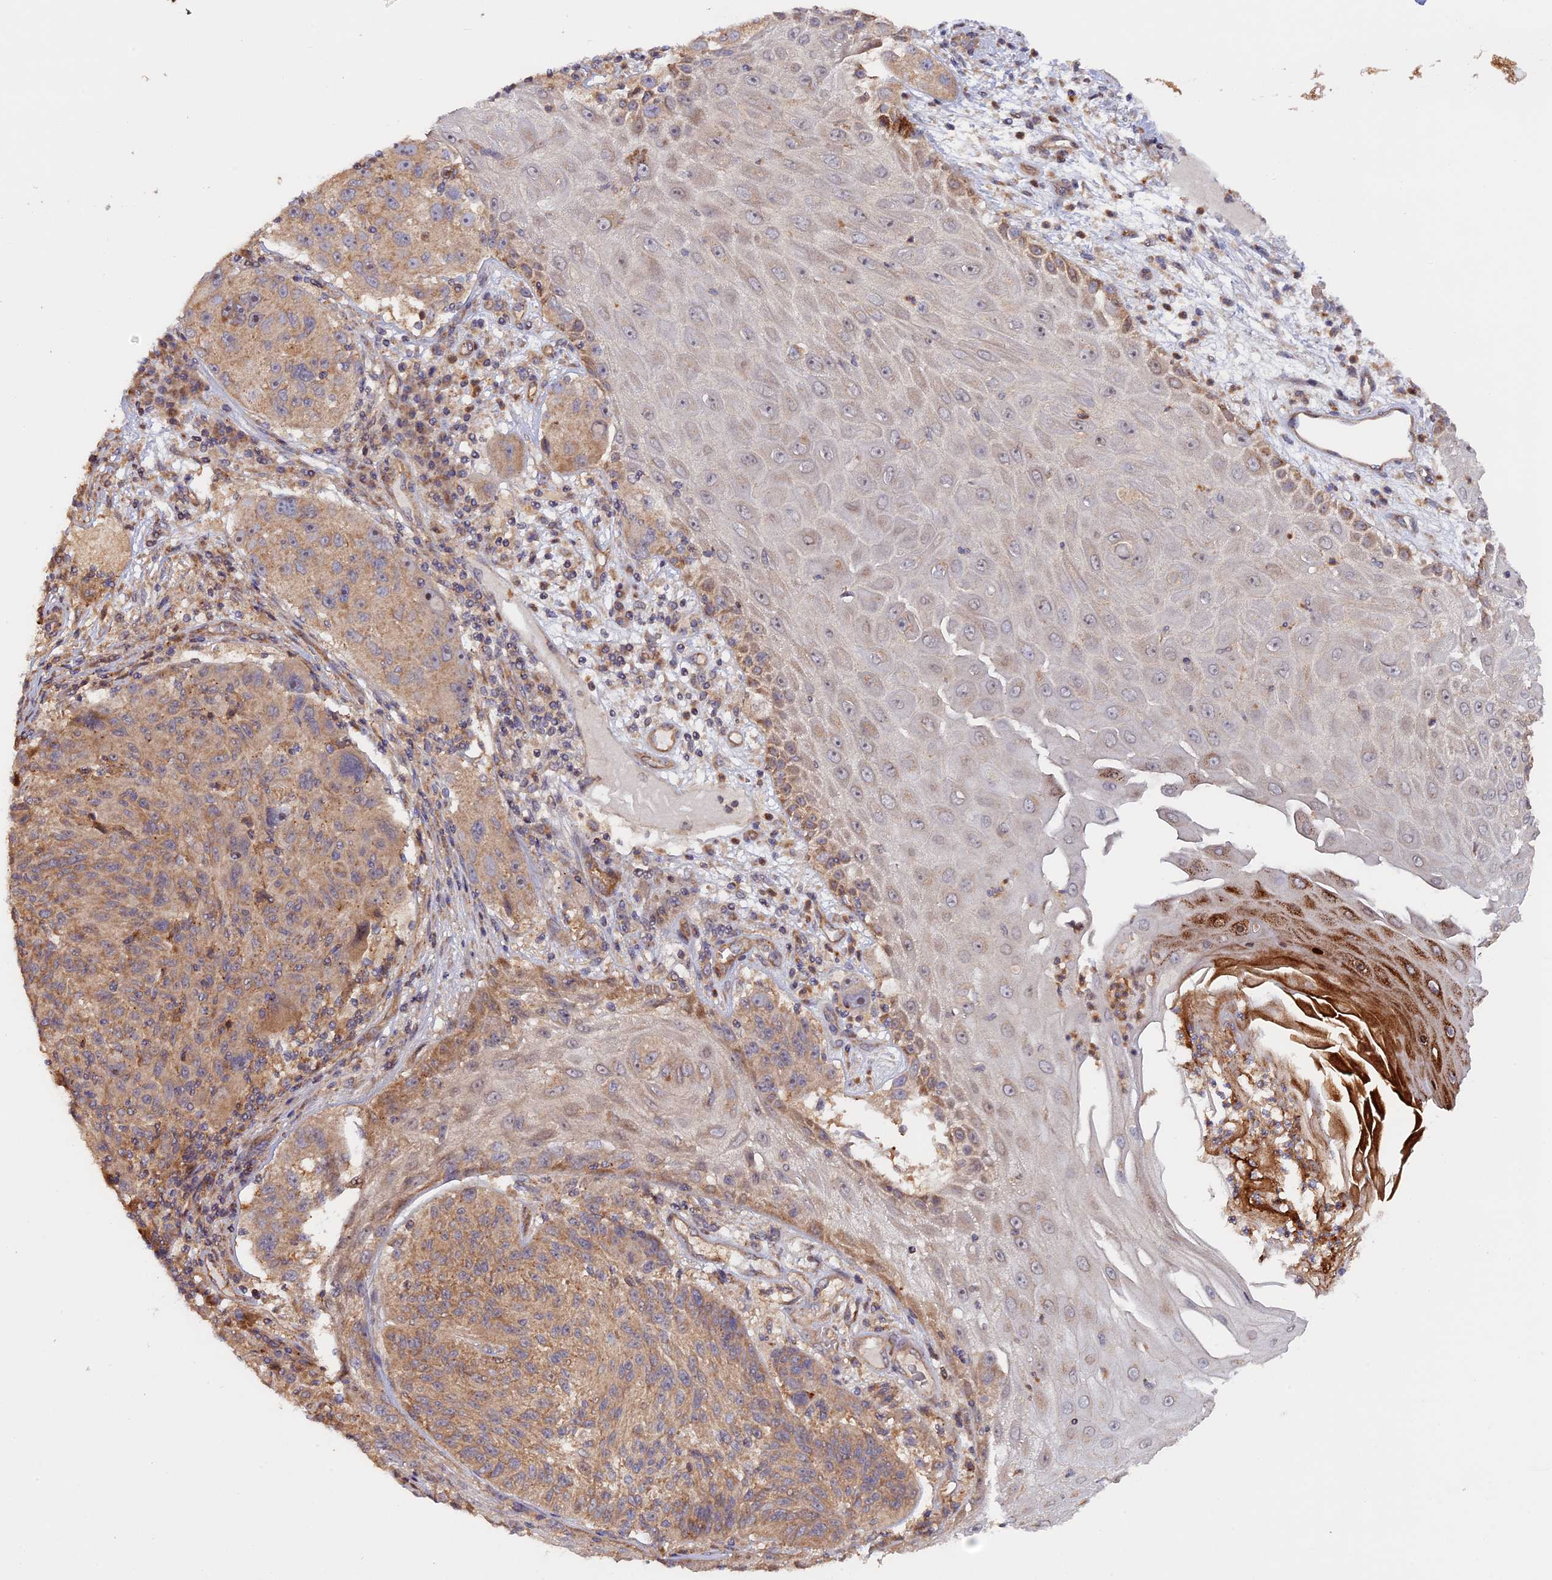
{"staining": {"intensity": "moderate", "quantity": ">75%", "location": "cytoplasmic/membranous"}, "tissue": "melanoma", "cell_type": "Tumor cells", "image_type": "cancer", "snomed": [{"axis": "morphology", "description": "Malignant melanoma, NOS"}, {"axis": "topography", "description": "Skin"}], "caption": "An image showing moderate cytoplasmic/membranous staining in approximately >75% of tumor cells in melanoma, as visualized by brown immunohistochemical staining.", "gene": "FERMT1", "patient": {"sex": "male", "age": 53}}